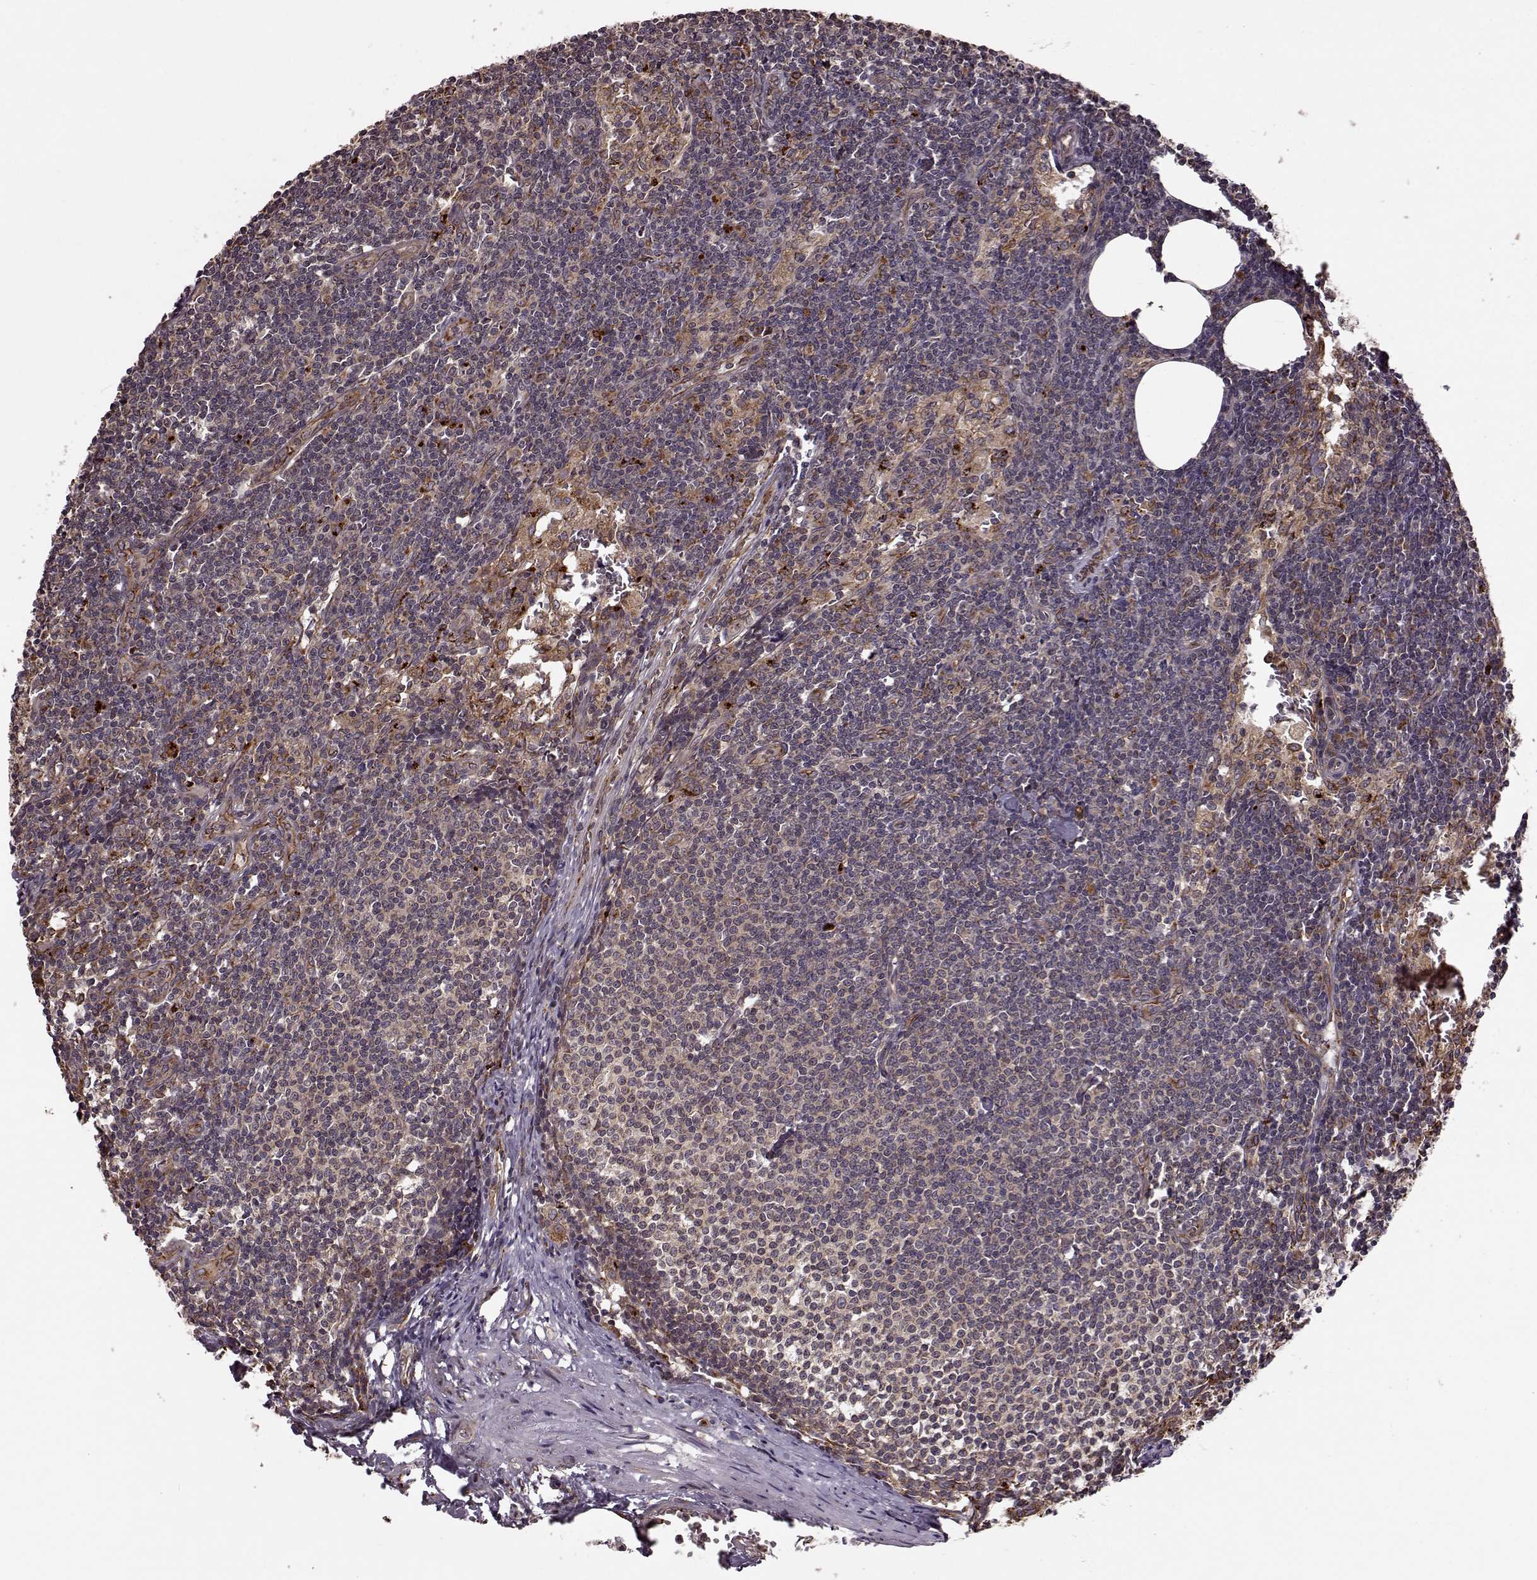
{"staining": {"intensity": "weak", "quantity": ">75%", "location": "cytoplasmic/membranous"}, "tissue": "lymph node", "cell_type": "Germinal center cells", "image_type": "normal", "snomed": [{"axis": "morphology", "description": "Normal tissue, NOS"}, {"axis": "topography", "description": "Lymph node"}], "caption": "Protein staining of benign lymph node shows weak cytoplasmic/membranous expression in about >75% of germinal center cells. (Stains: DAB (3,3'-diaminobenzidine) in brown, nuclei in blue, Microscopy: brightfield microscopy at high magnification).", "gene": "YIPF5", "patient": {"sex": "female", "age": 50}}